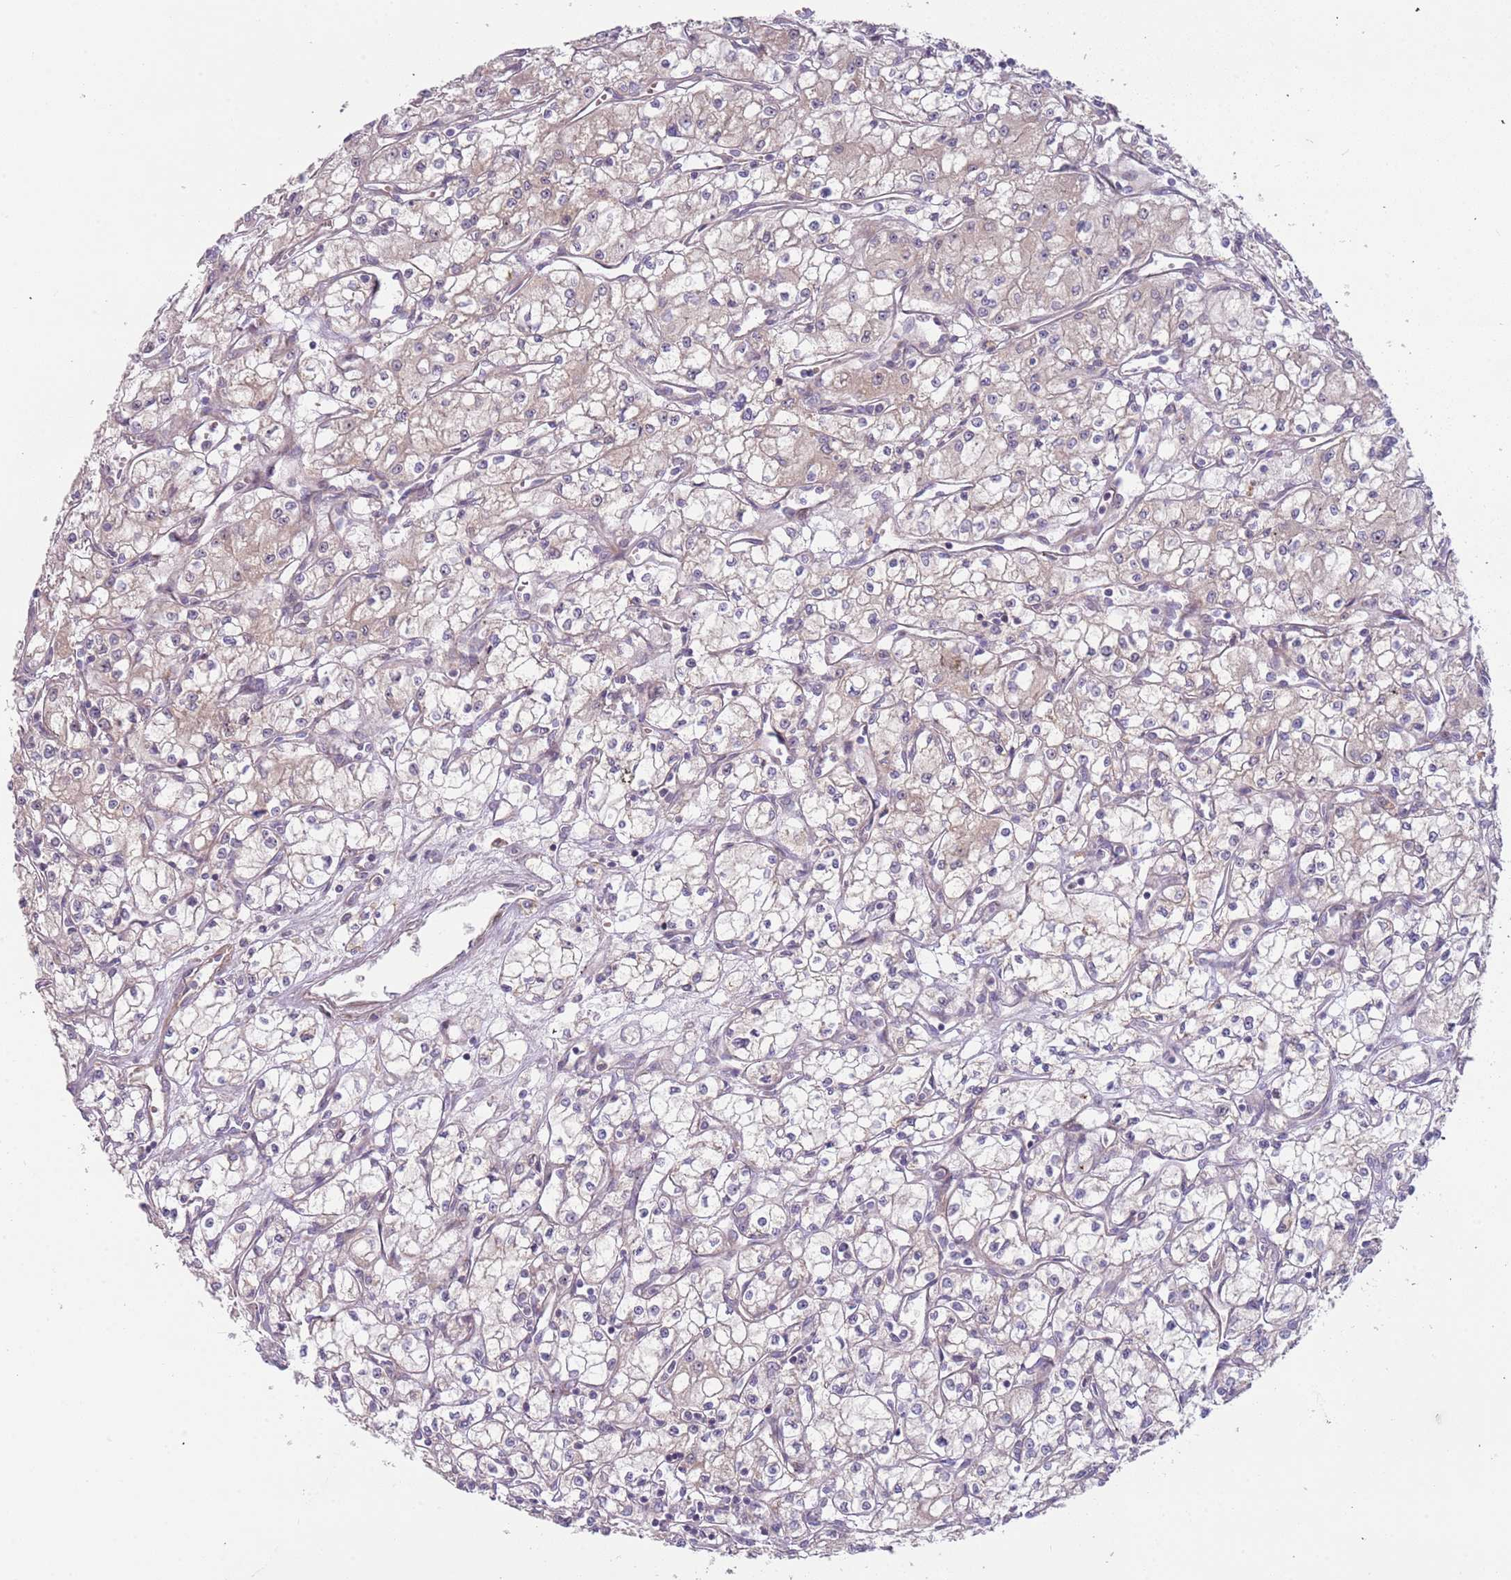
{"staining": {"intensity": "negative", "quantity": "none", "location": "none"}, "tissue": "renal cancer", "cell_type": "Tumor cells", "image_type": "cancer", "snomed": [{"axis": "morphology", "description": "Adenocarcinoma, NOS"}, {"axis": "topography", "description": "Kidney"}], "caption": "Tumor cells show no significant expression in renal cancer.", "gene": "TRAPPC6B", "patient": {"sex": "male", "age": 59}}